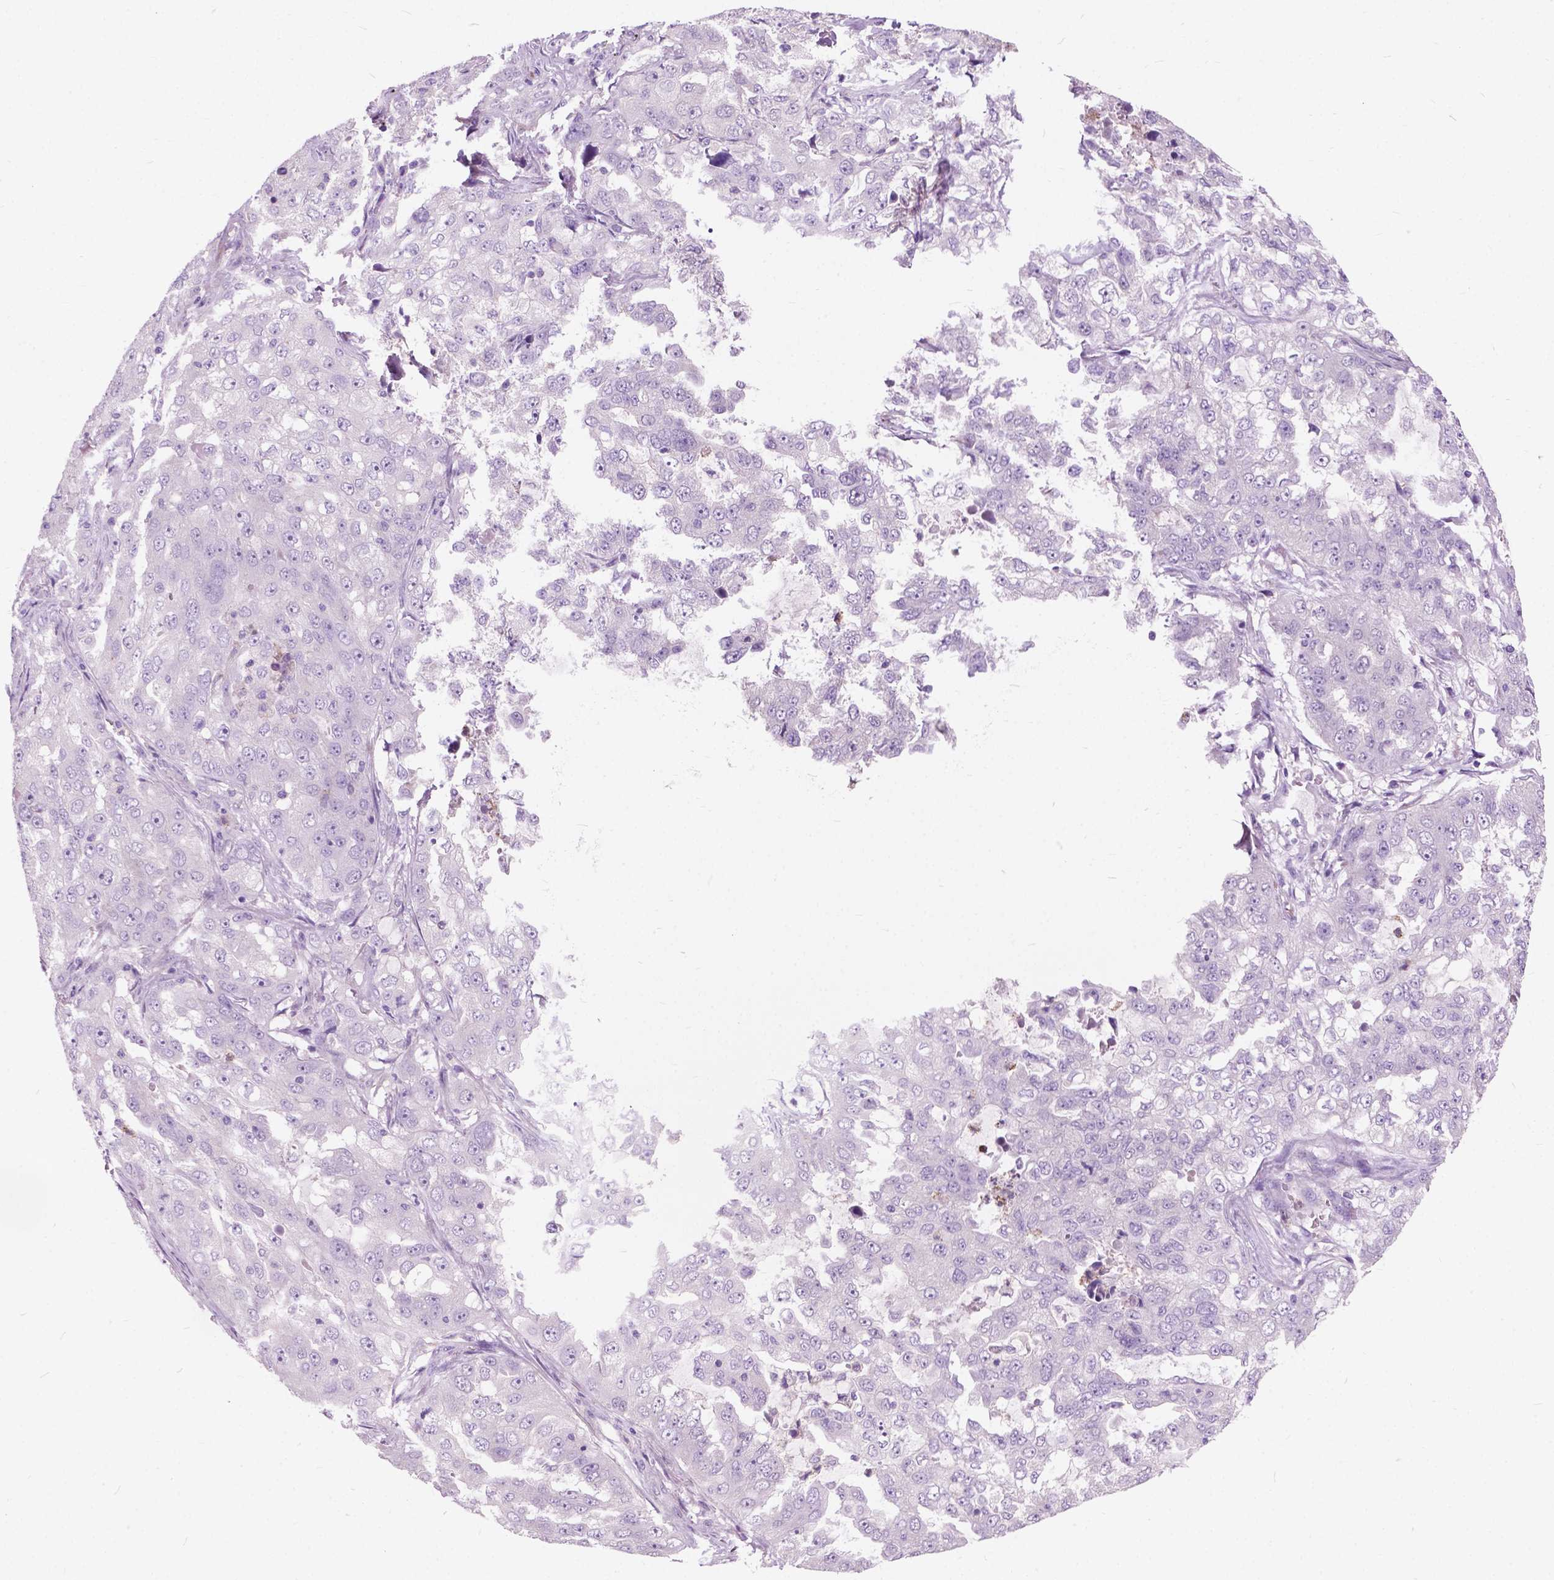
{"staining": {"intensity": "negative", "quantity": "none", "location": "none"}, "tissue": "lung cancer", "cell_type": "Tumor cells", "image_type": "cancer", "snomed": [{"axis": "morphology", "description": "Adenocarcinoma, NOS"}, {"axis": "topography", "description": "Lung"}], "caption": "Lung adenocarcinoma was stained to show a protein in brown. There is no significant staining in tumor cells.", "gene": "PRR35", "patient": {"sex": "female", "age": 61}}